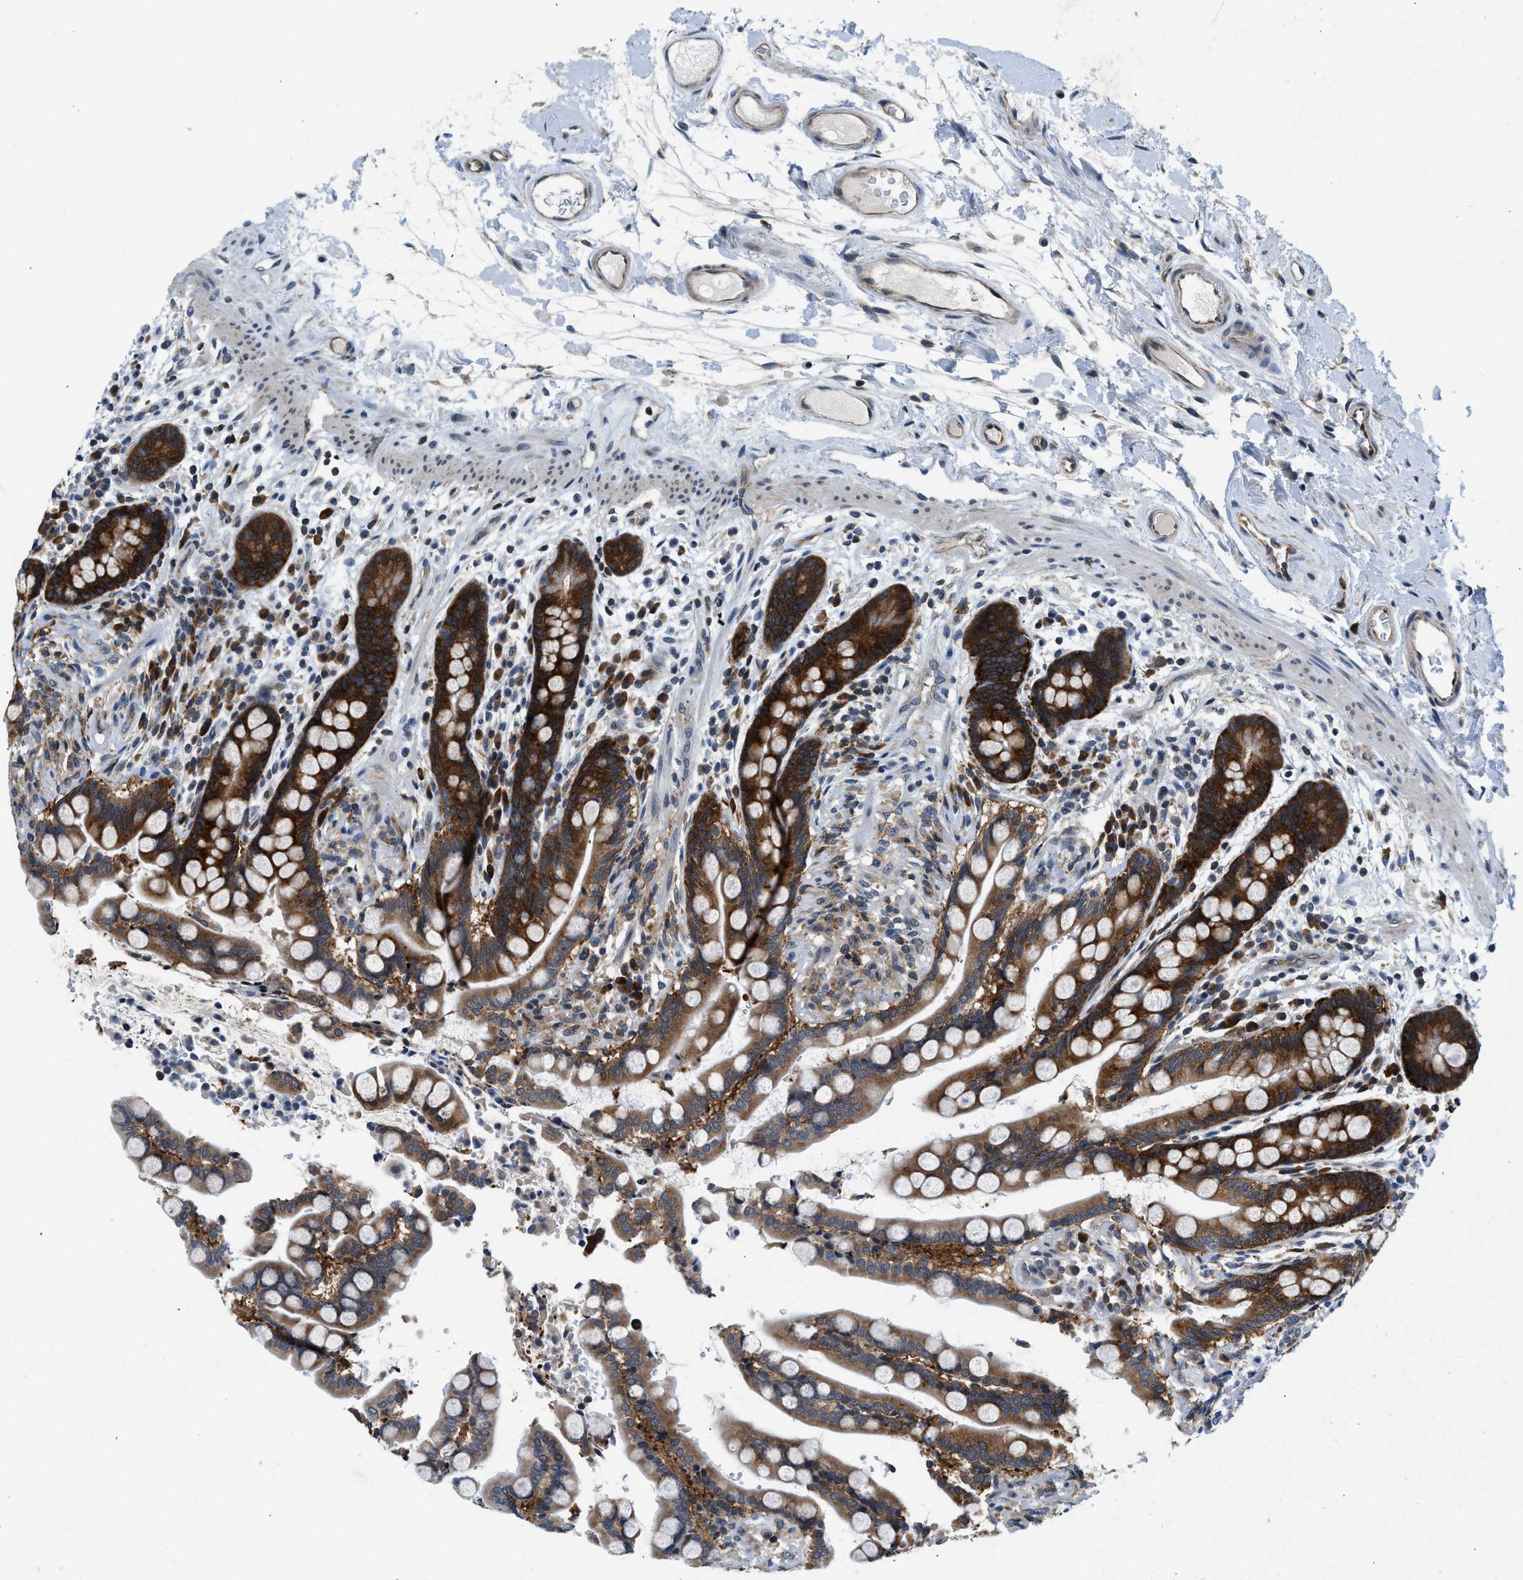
{"staining": {"intensity": "moderate", "quantity": ">75%", "location": "cytoplasmic/membranous"}, "tissue": "colon", "cell_type": "Endothelial cells", "image_type": "normal", "snomed": [{"axis": "morphology", "description": "Normal tissue, NOS"}, {"axis": "topography", "description": "Colon"}], "caption": "DAB (3,3'-diaminobenzidine) immunohistochemical staining of benign colon exhibits moderate cytoplasmic/membranous protein positivity in approximately >75% of endothelial cells.", "gene": "PA2G4", "patient": {"sex": "male", "age": 73}}